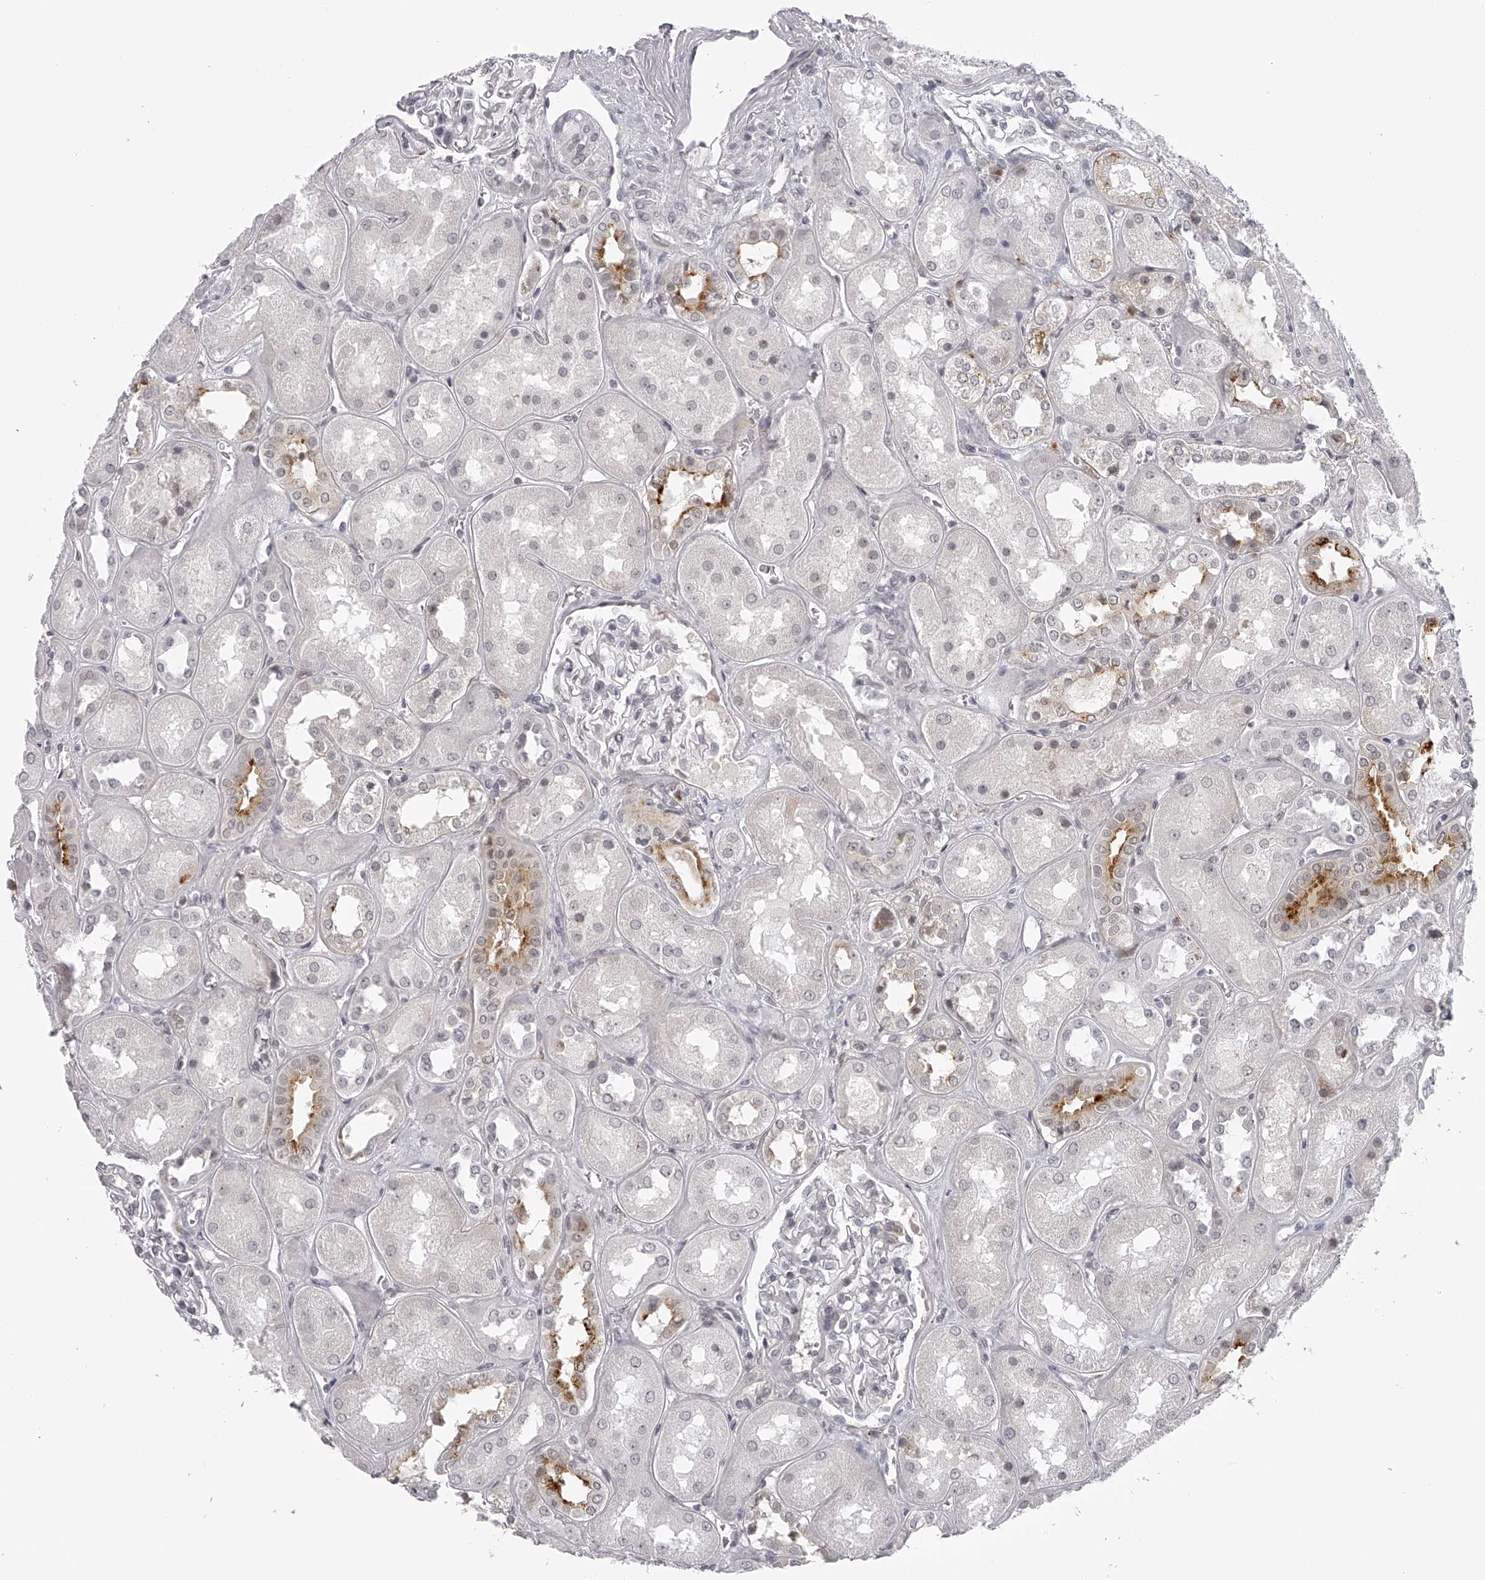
{"staining": {"intensity": "negative", "quantity": "none", "location": "none"}, "tissue": "kidney", "cell_type": "Cells in glomeruli", "image_type": "normal", "snomed": [{"axis": "morphology", "description": "Normal tissue, NOS"}, {"axis": "topography", "description": "Kidney"}], "caption": "Unremarkable kidney was stained to show a protein in brown. There is no significant expression in cells in glomeruli. (DAB (3,3'-diaminobenzidine) immunohistochemistry (IHC) visualized using brightfield microscopy, high magnification).", "gene": "RNF220", "patient": {"sex": "male", "age": 70}}